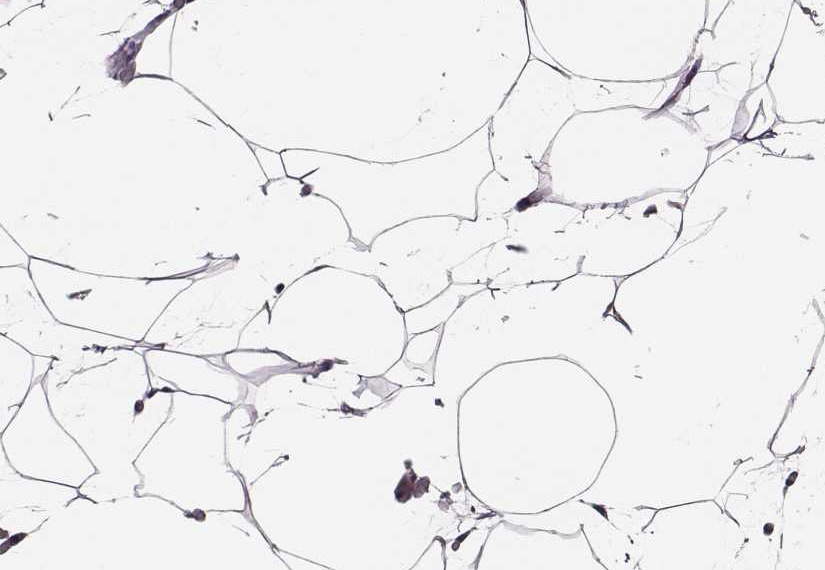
{"staining": {"intensity": "negative", "quantity": "none", "location": "none"}, "tissue": "adipose tissue", "cell_type": "Adipocytes", "image_type": "normal", "snomed": [{"axis": "morphology", "description": "Normal tissue, NOS"}, {"axis": "topography", "description": "Adipose tissue"}], "caption": "The micrograph reveals no significant expression in adipocytes of adipose tissue. (DAB IHC visualized using brightfield microscopy, high magnification).", "gene": "SCML2", "patient": {"sex": "male", "age": 57}}